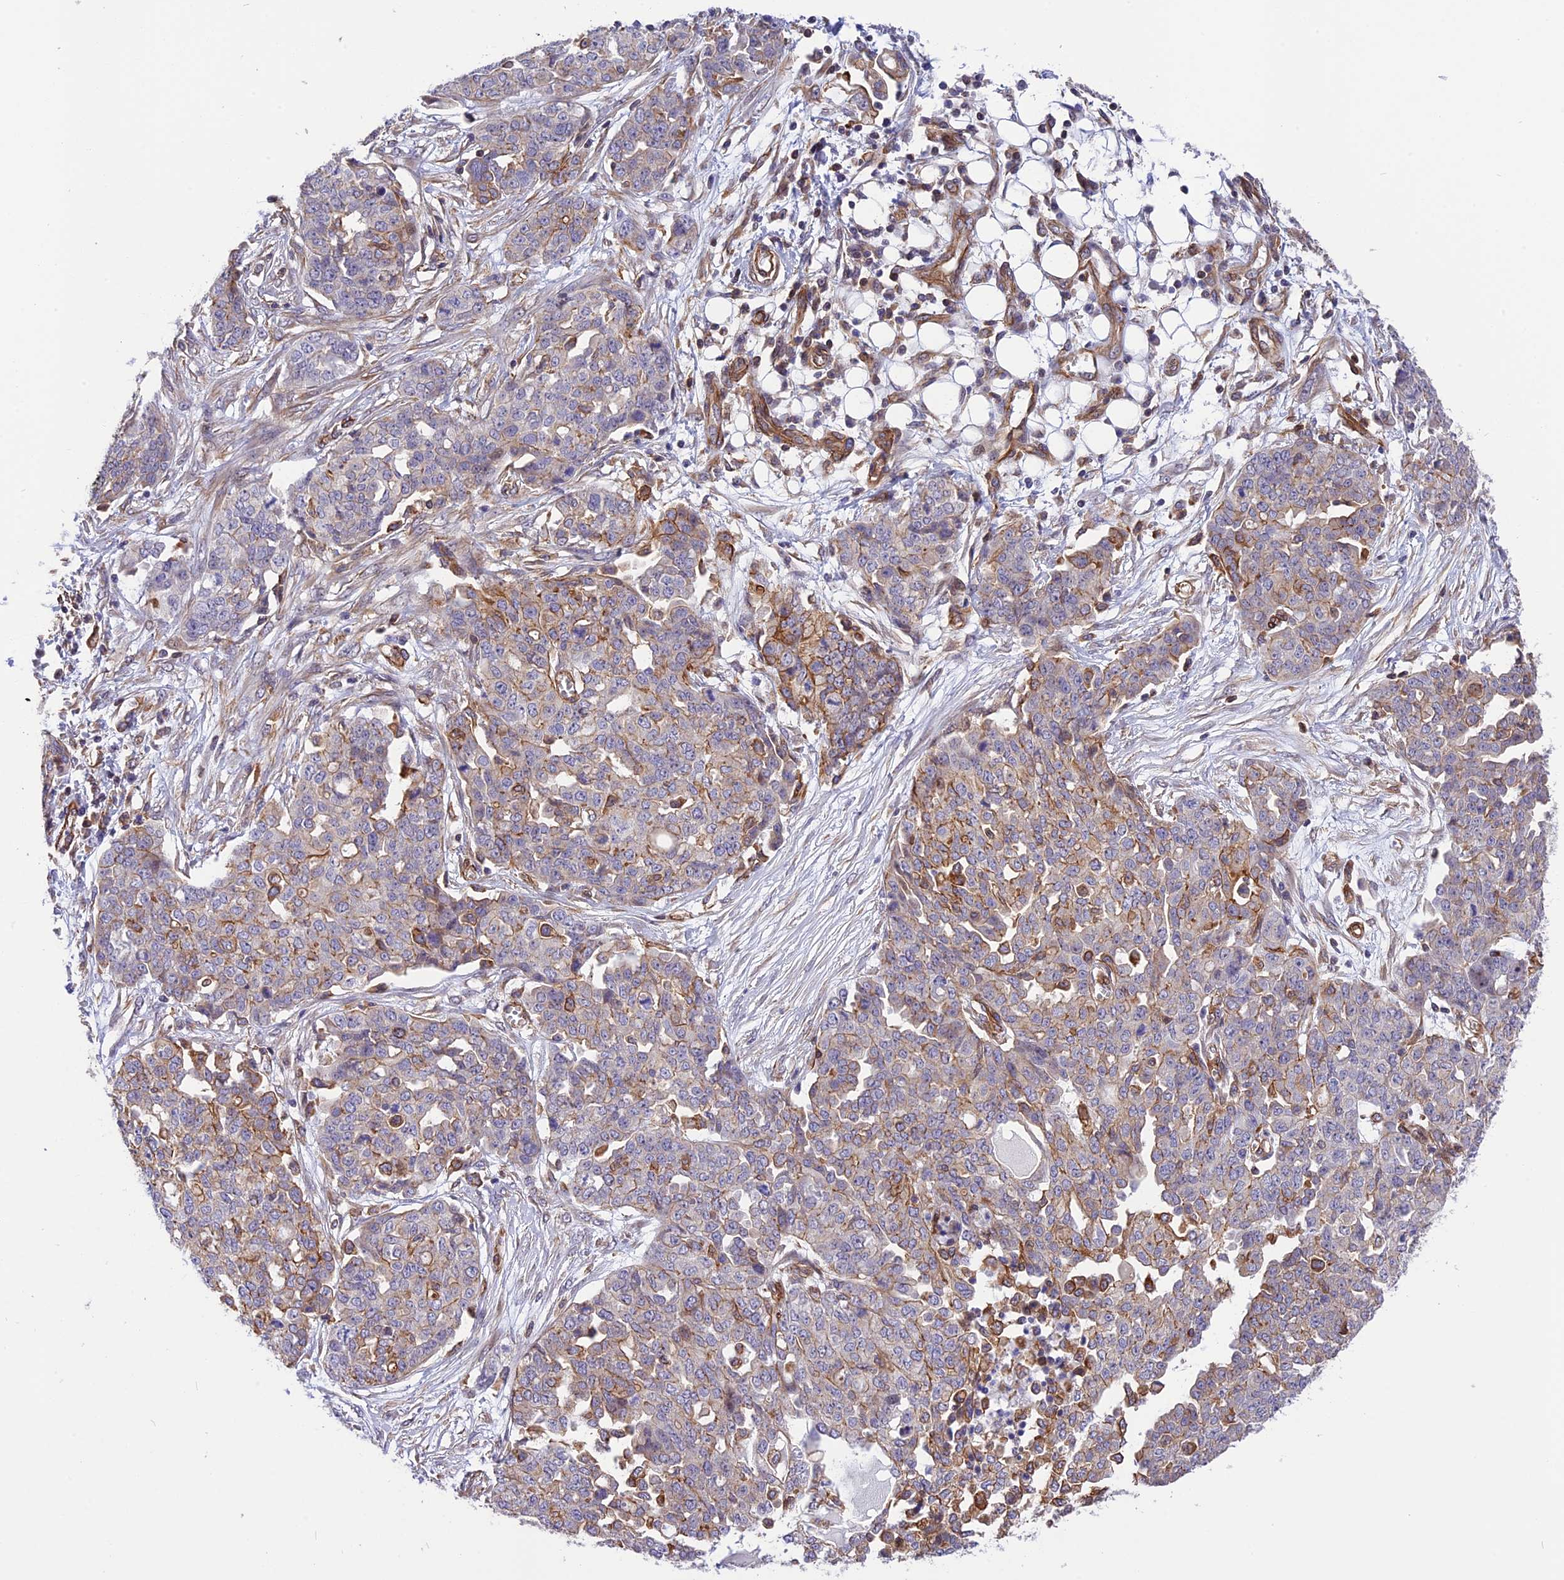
{"staining": {"intensity": "weak", "quantity": "25%-75%", "location": "cytoplasmic/membranous"}, "tissue": "ovarian cancer", "cell_type": "Tumor cells", "image_type": "cancer", "snomed": [{"axis": "morphology", "description": "Cystadenocarcinoma, serous, NOS"}, {"axis": "topography", "description": "Soft tissue"}, {"axis": "topography", "description": "Ovary"}], "caption": "About 25%-75% of tumor cells in ovarian cancer show weak cytoplasmic/membranous protein expression as visualized by brown immunohistochemical staining.", "gene": "R3HDM4", "patient": {"sex": "female", "age": 57}}